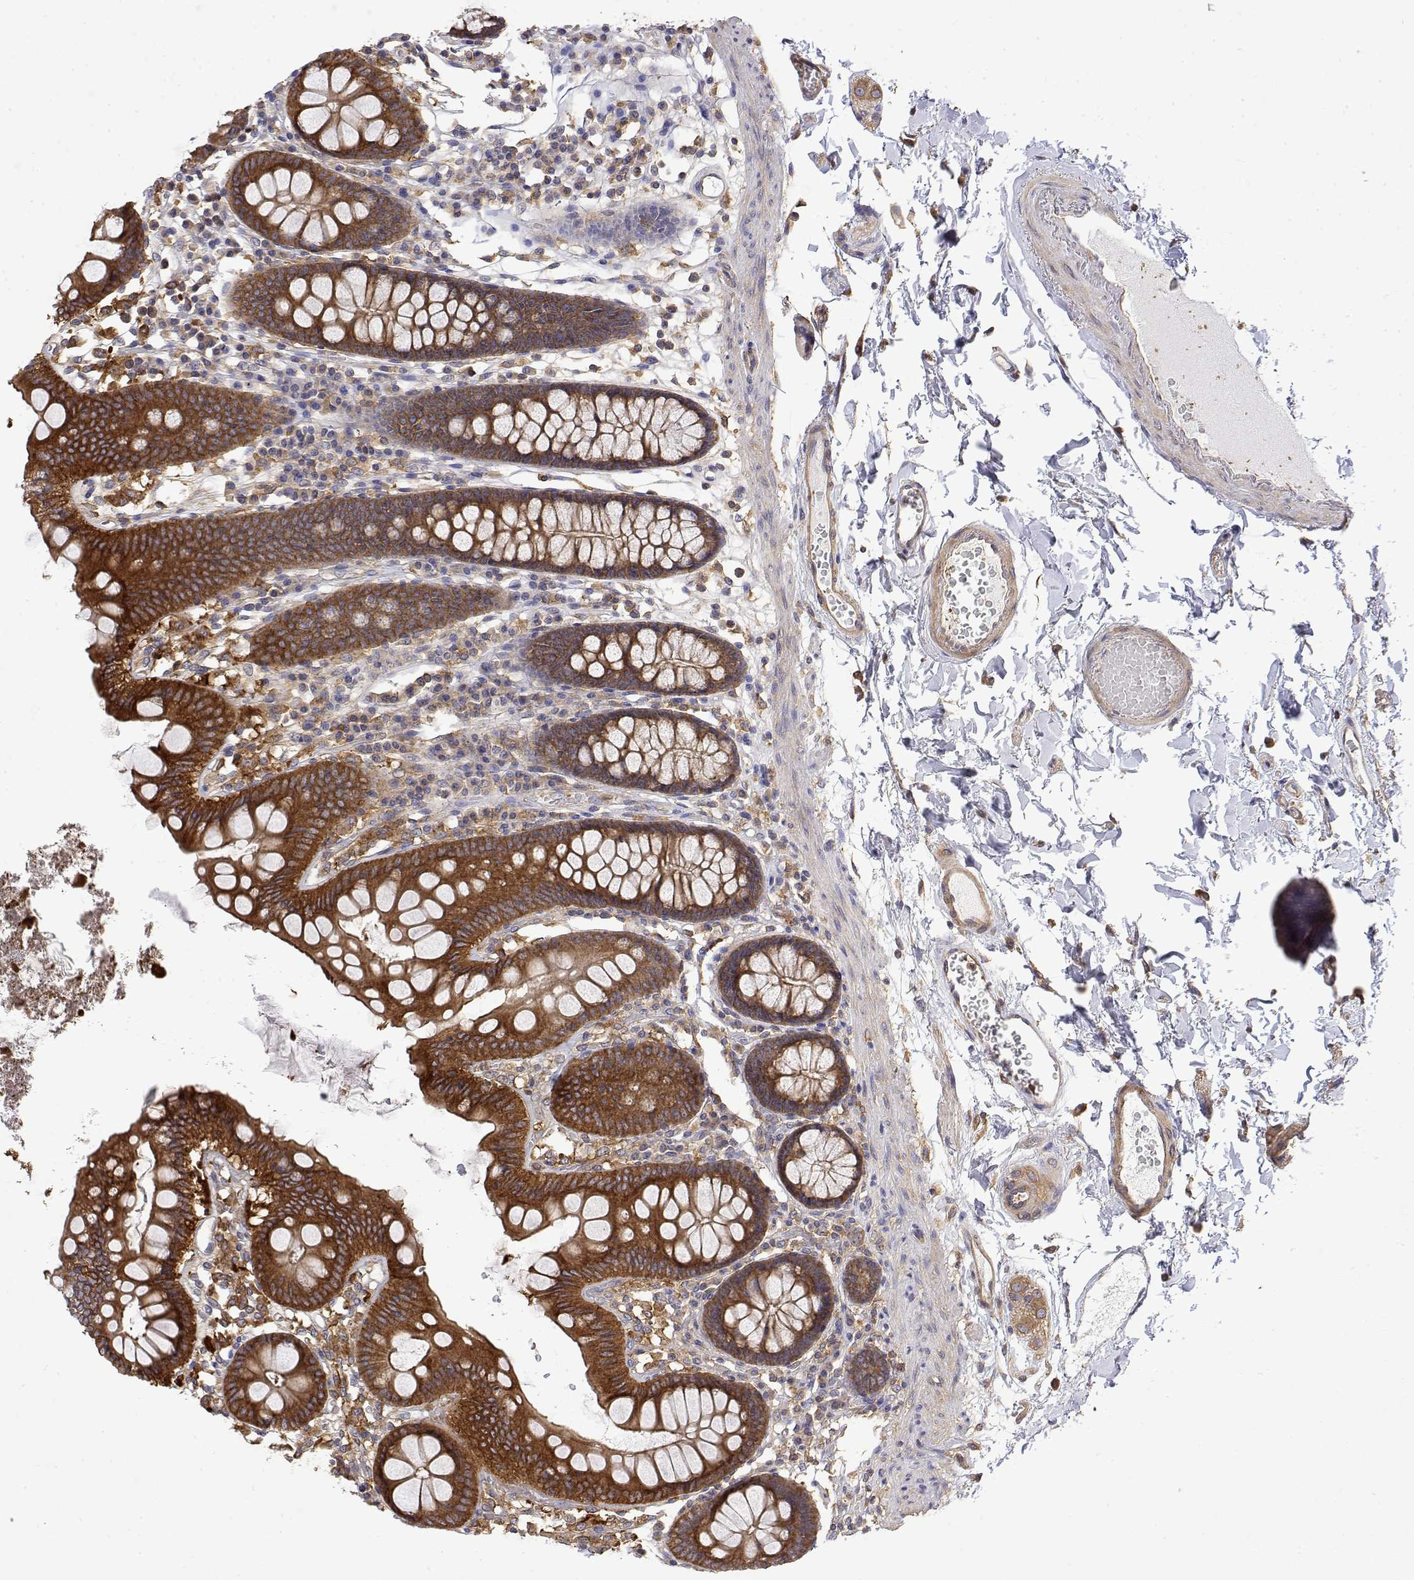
{"staining": {"intensity": "weak", "quantity": ">75%", "location": "cytoplasmic/membranous"}, "tissue": "colon", "cell_type": "Endothelial cells", "image_type": "normal", "snomed": [{"axis": "morphology", "description": "Normal tissue, NOS"}, {"axis": "topography", "description": "Colon"}], "caption": "Protein staining of unremarkable colon reveals weak cytoplasmic/membranous positivity in approximately >75% of endothelial cells.", "gene": "PACSIN2", "patient": {"sex": "male", "age": 84}}